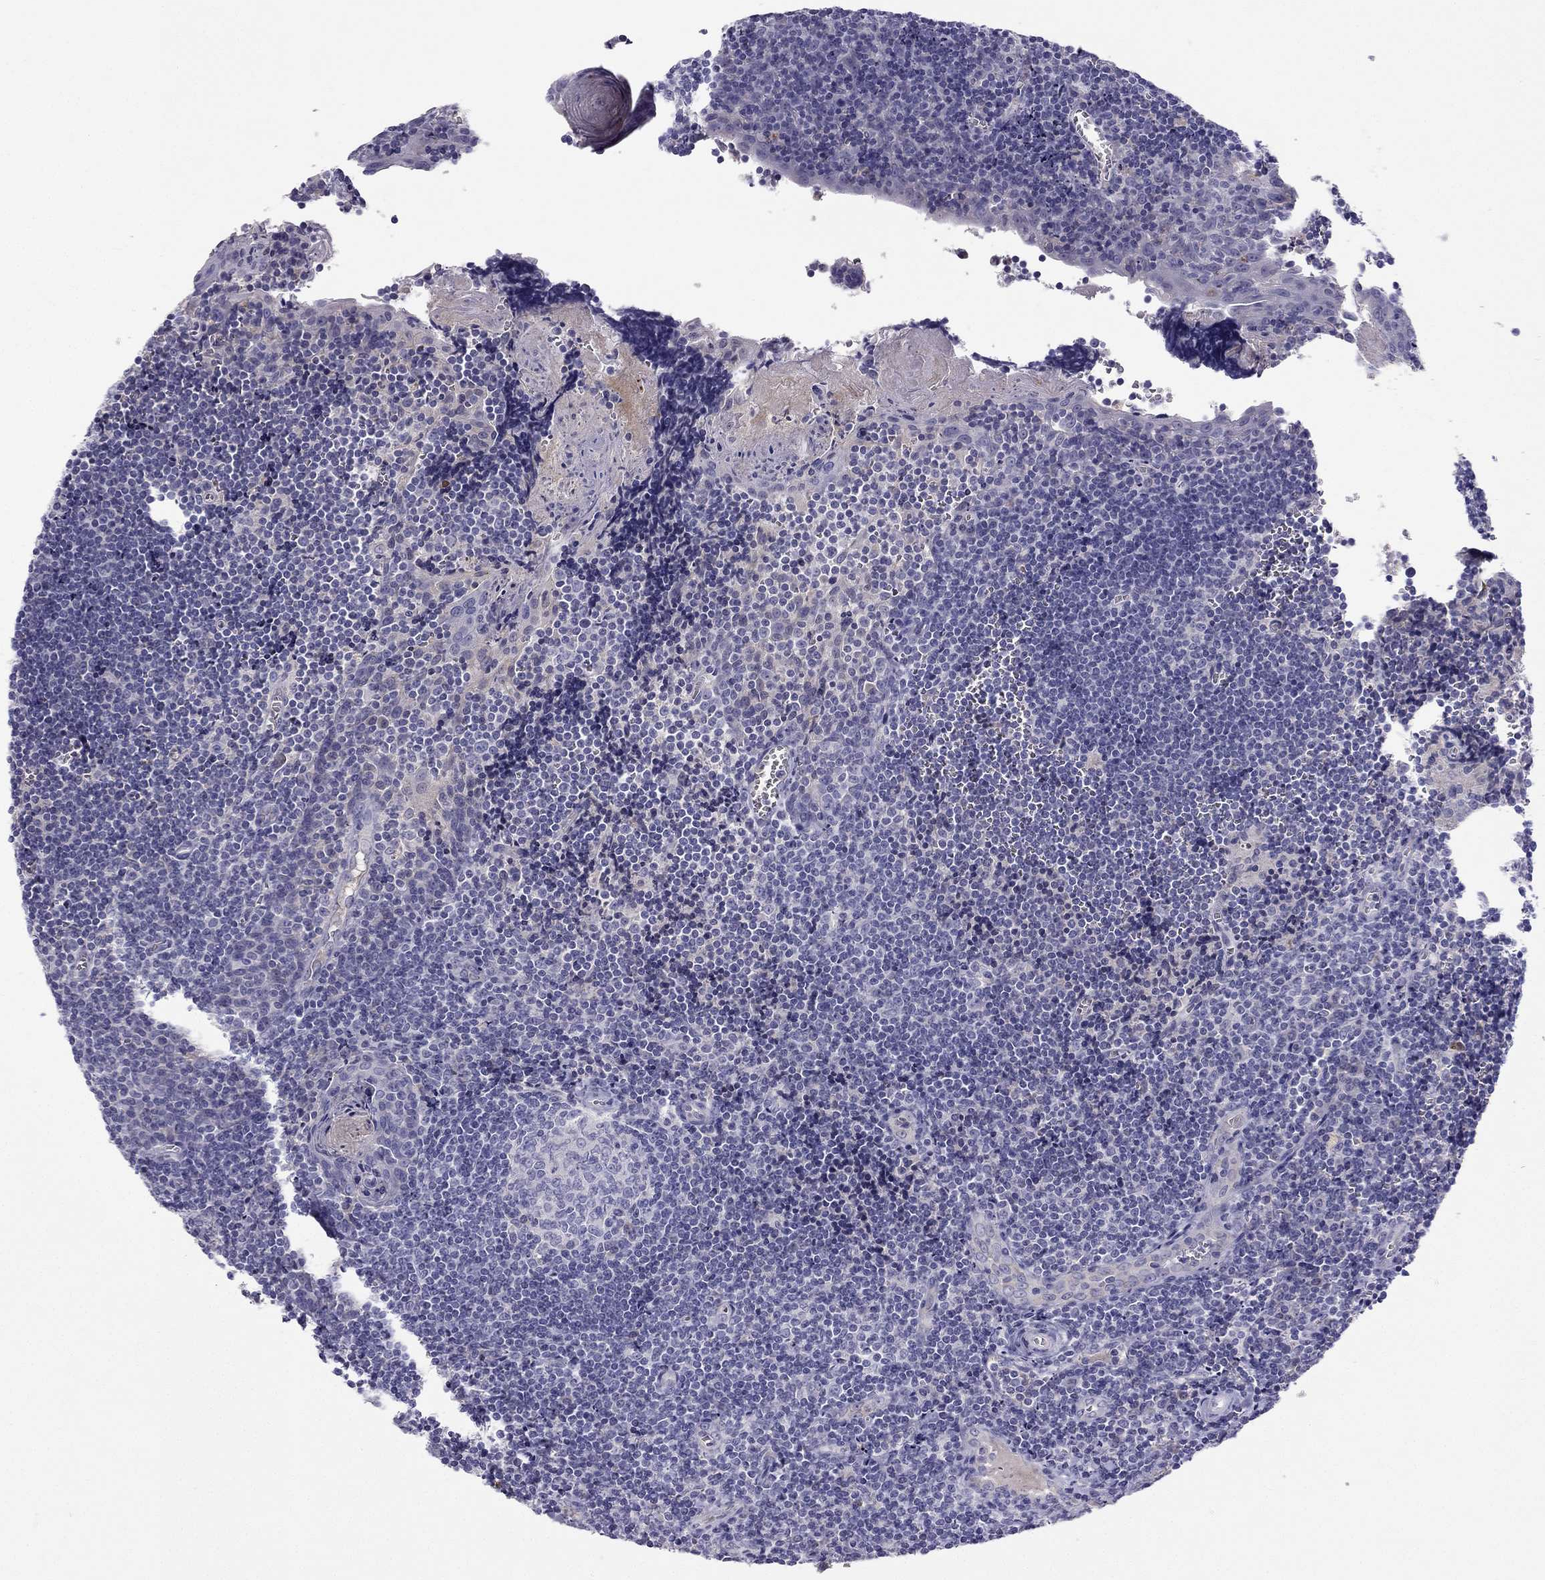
{"staining": {"intensity": "negative", "quantity": "none", "location": "none"}, "tissue": "tonsil", "cell_type": "Germinal center cells", "image_type": "normal", "snomed": [{"axis": "morphology", "description": "Normal tissue, NOS"}, {"axis": "morphology", "description": "Inflammation, NOS"}, {"axis": "topography", "description": "Tonsil"}], "caption": "Immunohistochemical staining of unremarkable human tonsil demonstrates no significant positivity in germinal center cells.", "gene": "STOML3", "patient": {"sex": "female", "age": 31}}